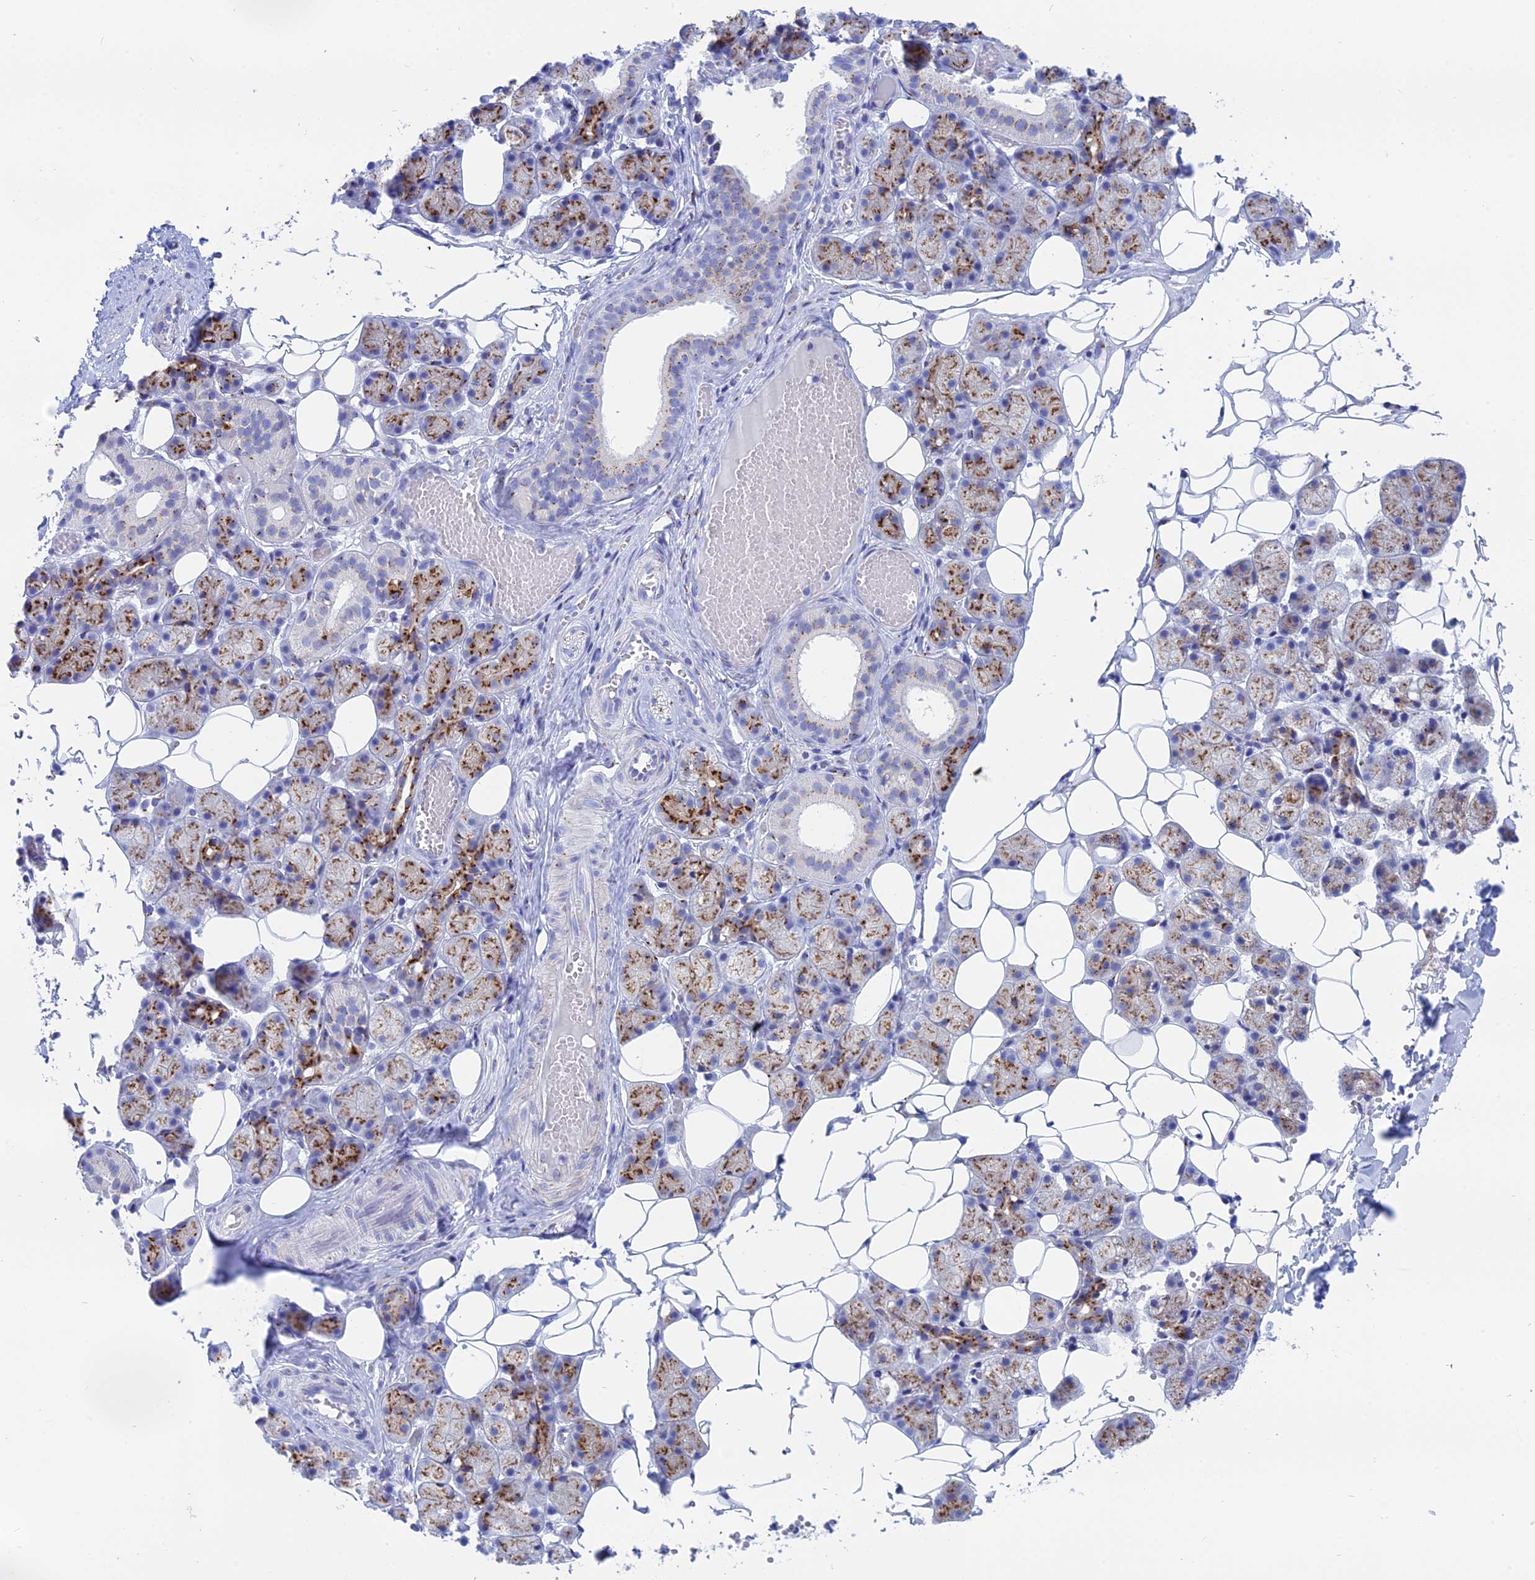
{"staining": {"intensity": "strong", "quantity": "25%-75%", "location": "cytoplasmic/membranous"}, "tissue": "salivary gland", "cell_type": "Glandular cells", "image_type": "normal", "snomed": [{"axis": "morphology", "description": "Normal tissue, NOS"}, {"axis": "topography", "description": "Salivary gland"}], "caption": "A photomicrograph of salivary gland stained for a protein displays strong cytoplasmic/membranous brown staining in glandular cells. The protein of interest is shown in brown color, while the nuclei are stained blue.", "gene": "ERICH4", "patient": {"sex": "female", "age": 33}}